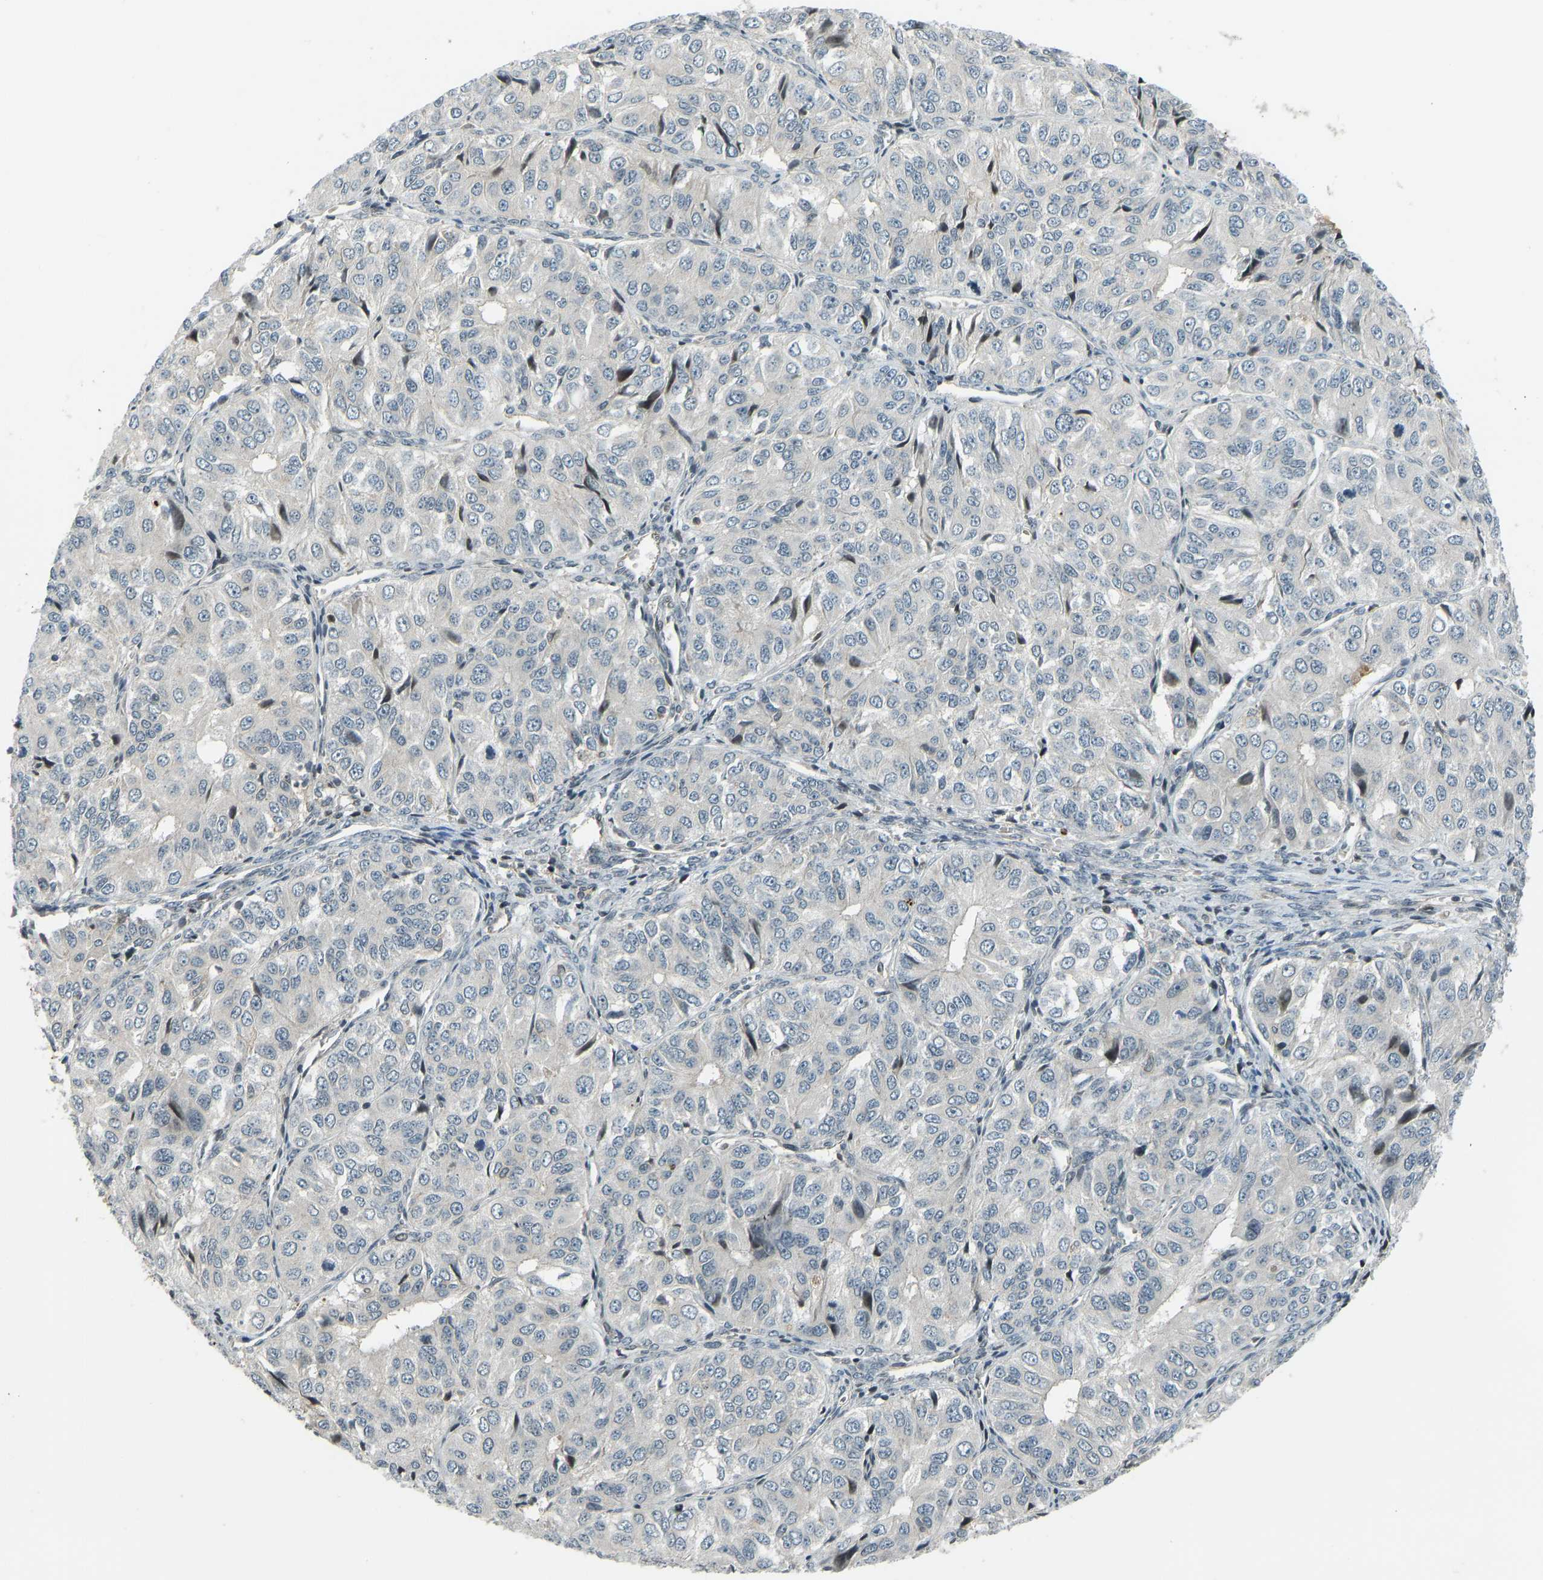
{"staining": {"intensity": "negative", "quantity": "none", "location": "none"}, "tissue": "ovarian cancer", "cell_type": "Tumor cells", "image_type": "cancer", "snomed": [{"axis": "morphology", "description": "Carcinoma, endometroid"}, {"axis": "topography", "description": "Ovary"}], "caption": "DAB immunohistochemical staining of human ovarian cancer shows no significant expression in tumor cells.", "gene": "SVOPL", "patient": {"sex": "female", "age": 51}}